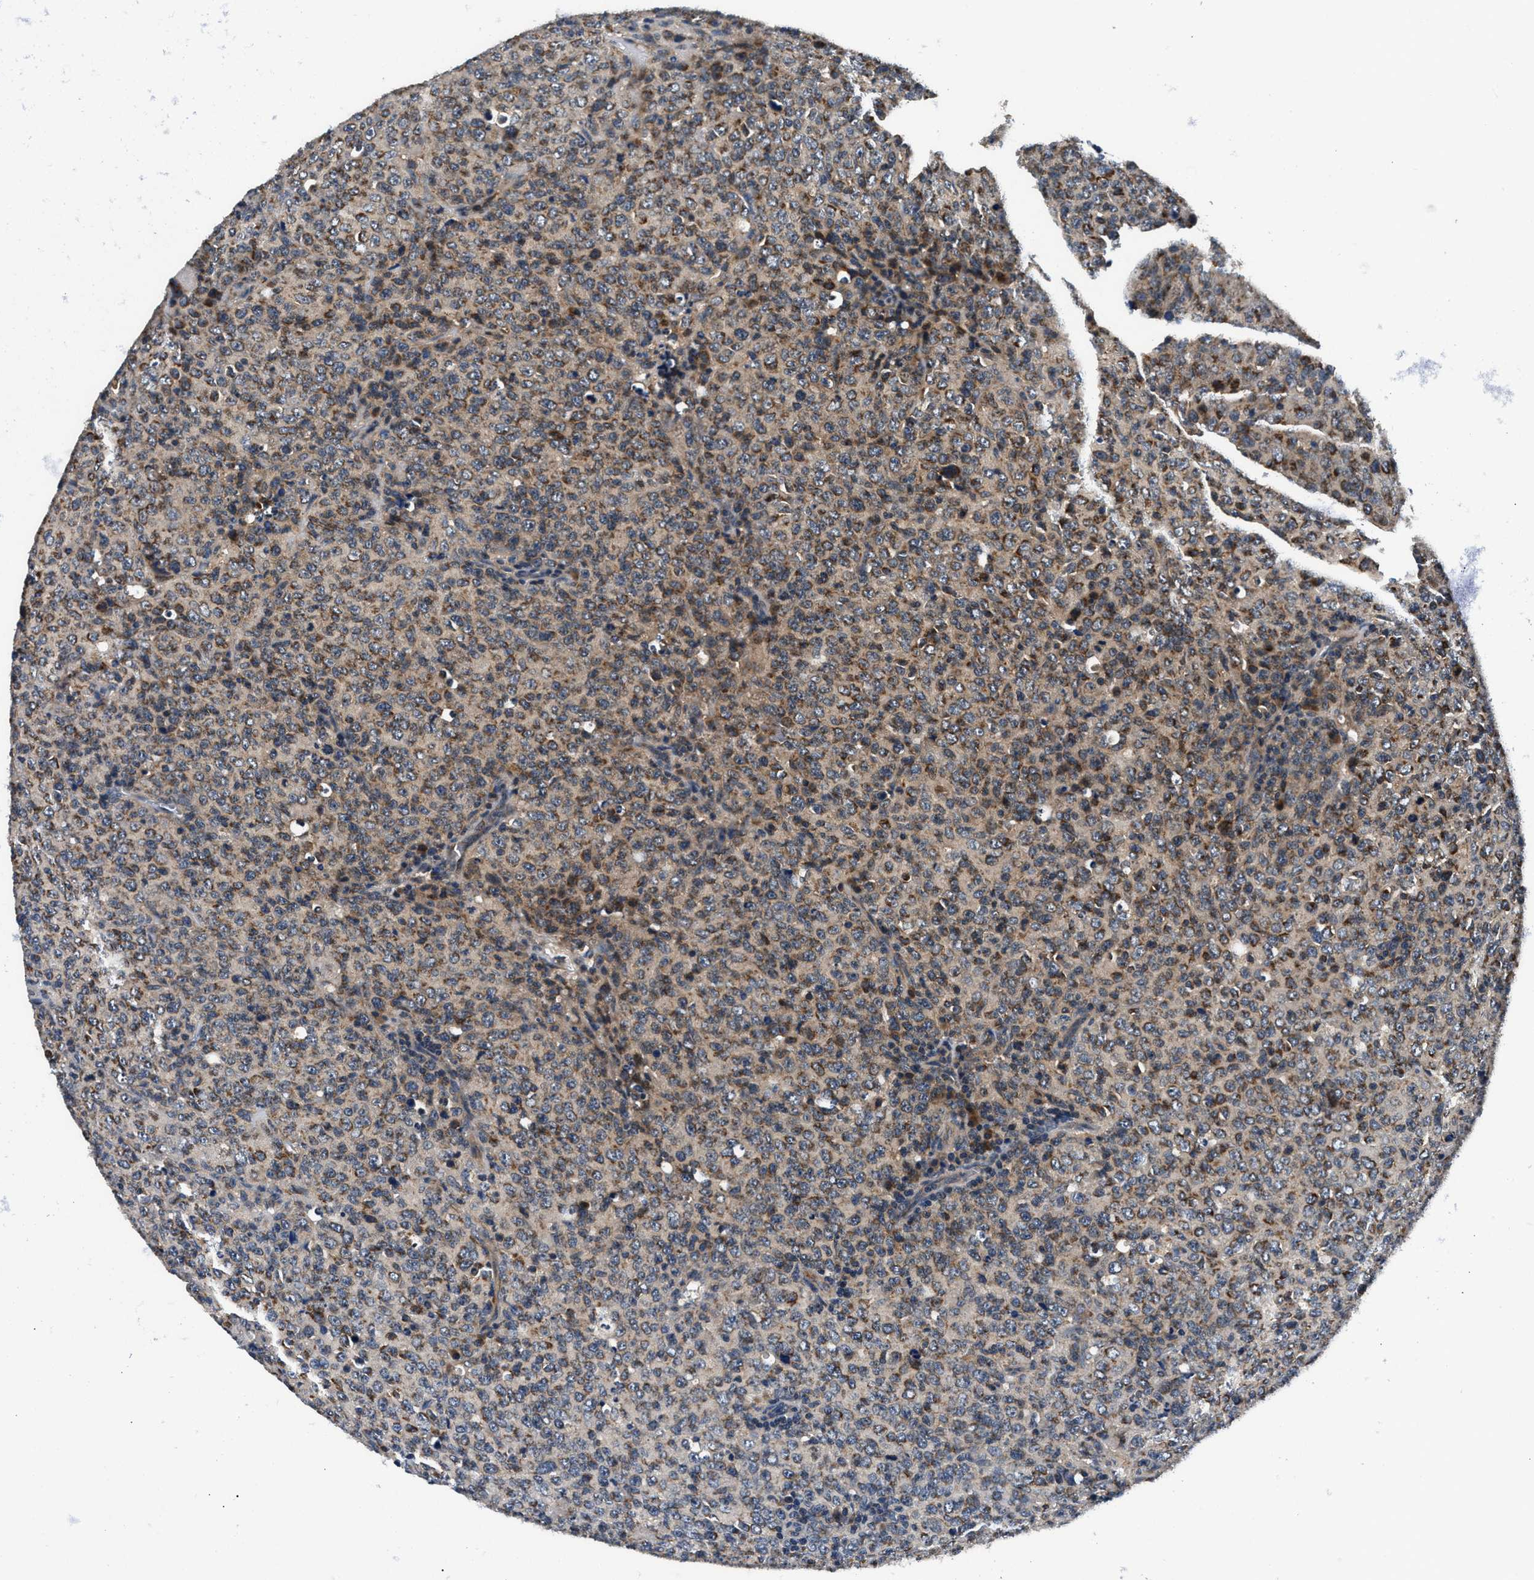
{"staining": {"intensity": "moderate", "quantity": ">75%", "location": "cytoplasmic/membranous"}, "tissue": "lymphoma", "cell_type": "Tumor cells", "image_type": "cancer", "snomed": [{"axis": "morphology", "description": "Malignant lymphoma, non-Hodgkin's type, High grade"}, {"axis": "topography", "description": "Tonsil"}], "caption": "Immunohistochemistry micrograph of neoplastic tissue: human high-grade malignant lymphoma, non-Hodgkin's type stained using immunohistochemistry (IHC) demonstrates medium levels of moderate protein expression localized specifically in the cytoplasmic/membranous of tumor cells, appearing as a cytoplasmic/membranous brown color.", "gene": "IMMT", "patient": {"sex": "female", "age": 36}}